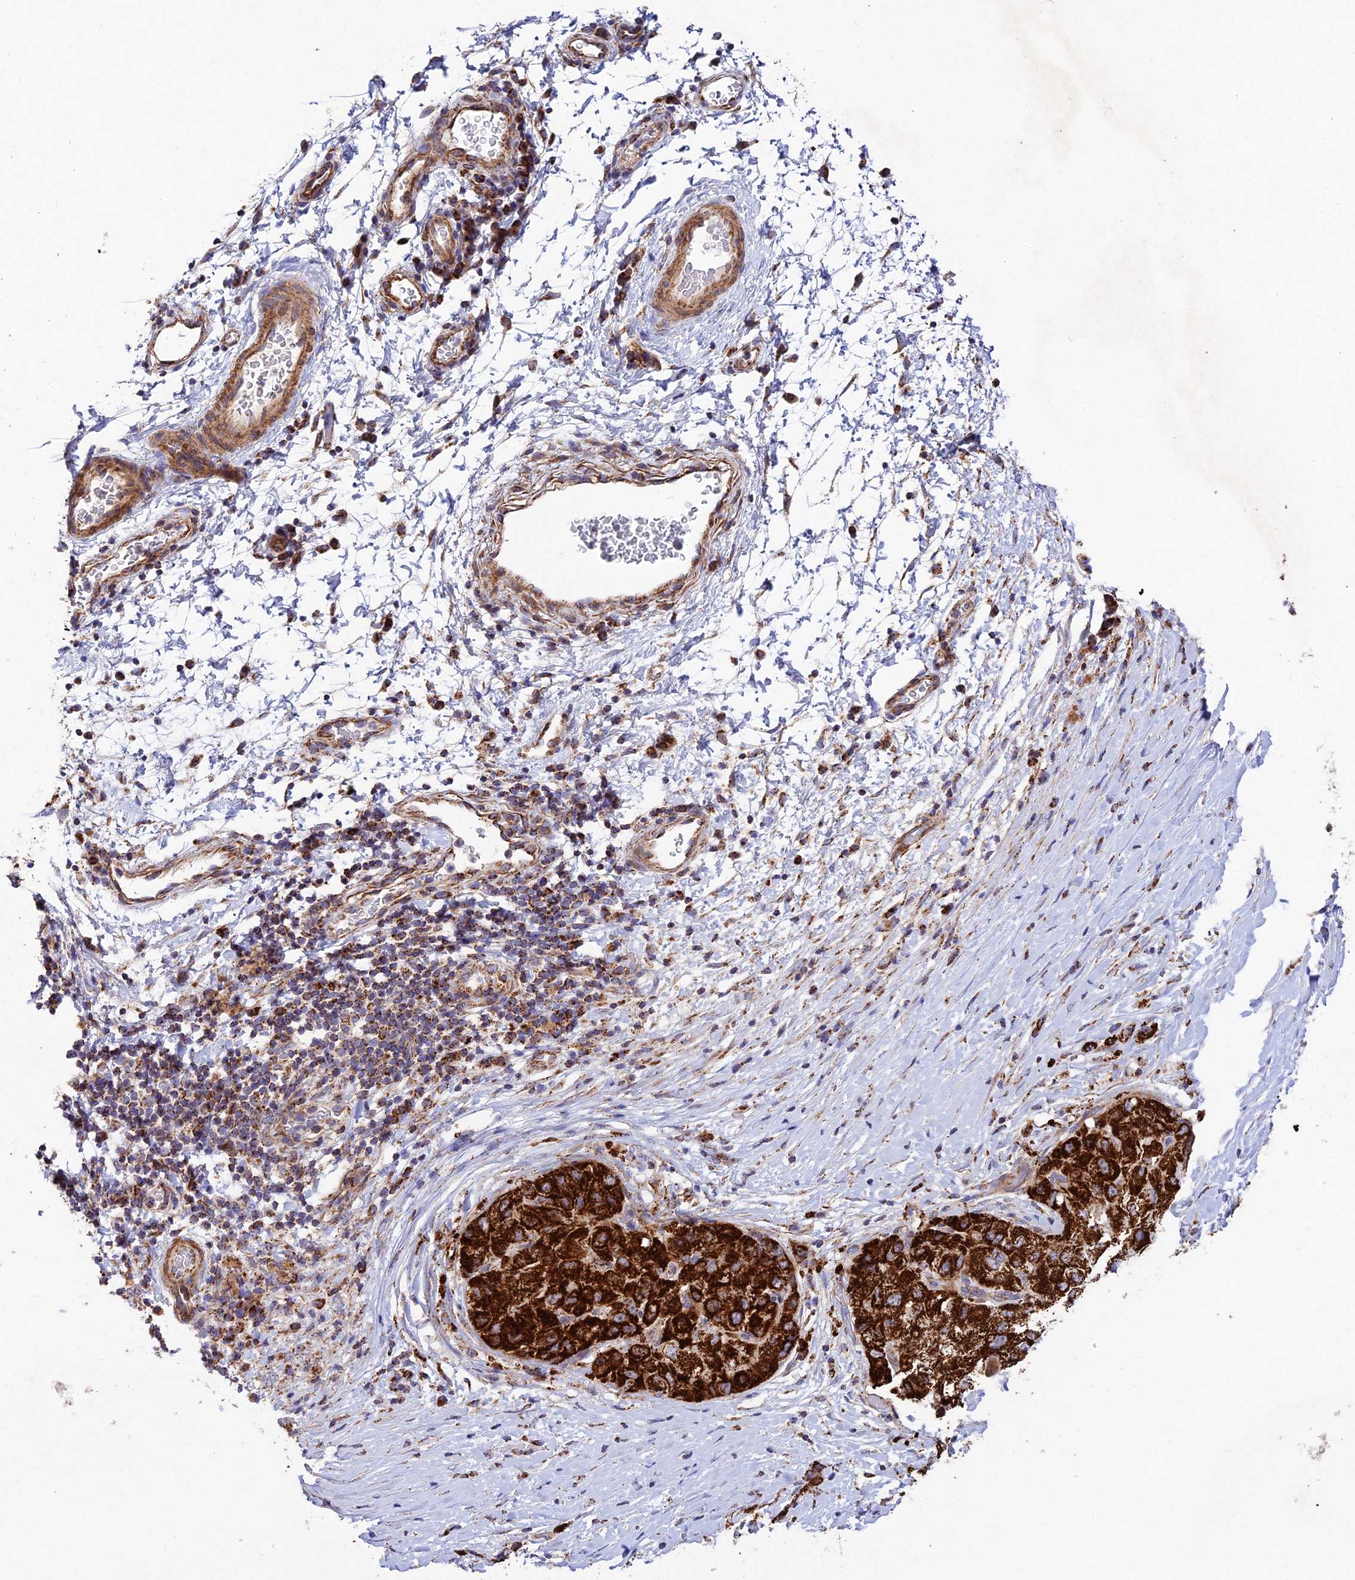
{"staining": {"intensity": "strong", "quantity": ">75%", "location": "cytoplasmic/membranous"}, "tissue": "liver cancer", "cell_type": "Tumor cells", "image_type": "cancer", "snomed": [{"axis": "morphology", "description": "Carcinoma, Hepatocellular, NOS"}, {"axis": "topography", "description": "Liver"}], "caption": "The micrograph exhibits staining of liver hepatocellular carcinoma, revealing strong cytoplasmic/membranous protein positivity (brown color) within tumor cells.", "gene": "KHDC3L", "patient": {"sex": "male", "age": 80}}